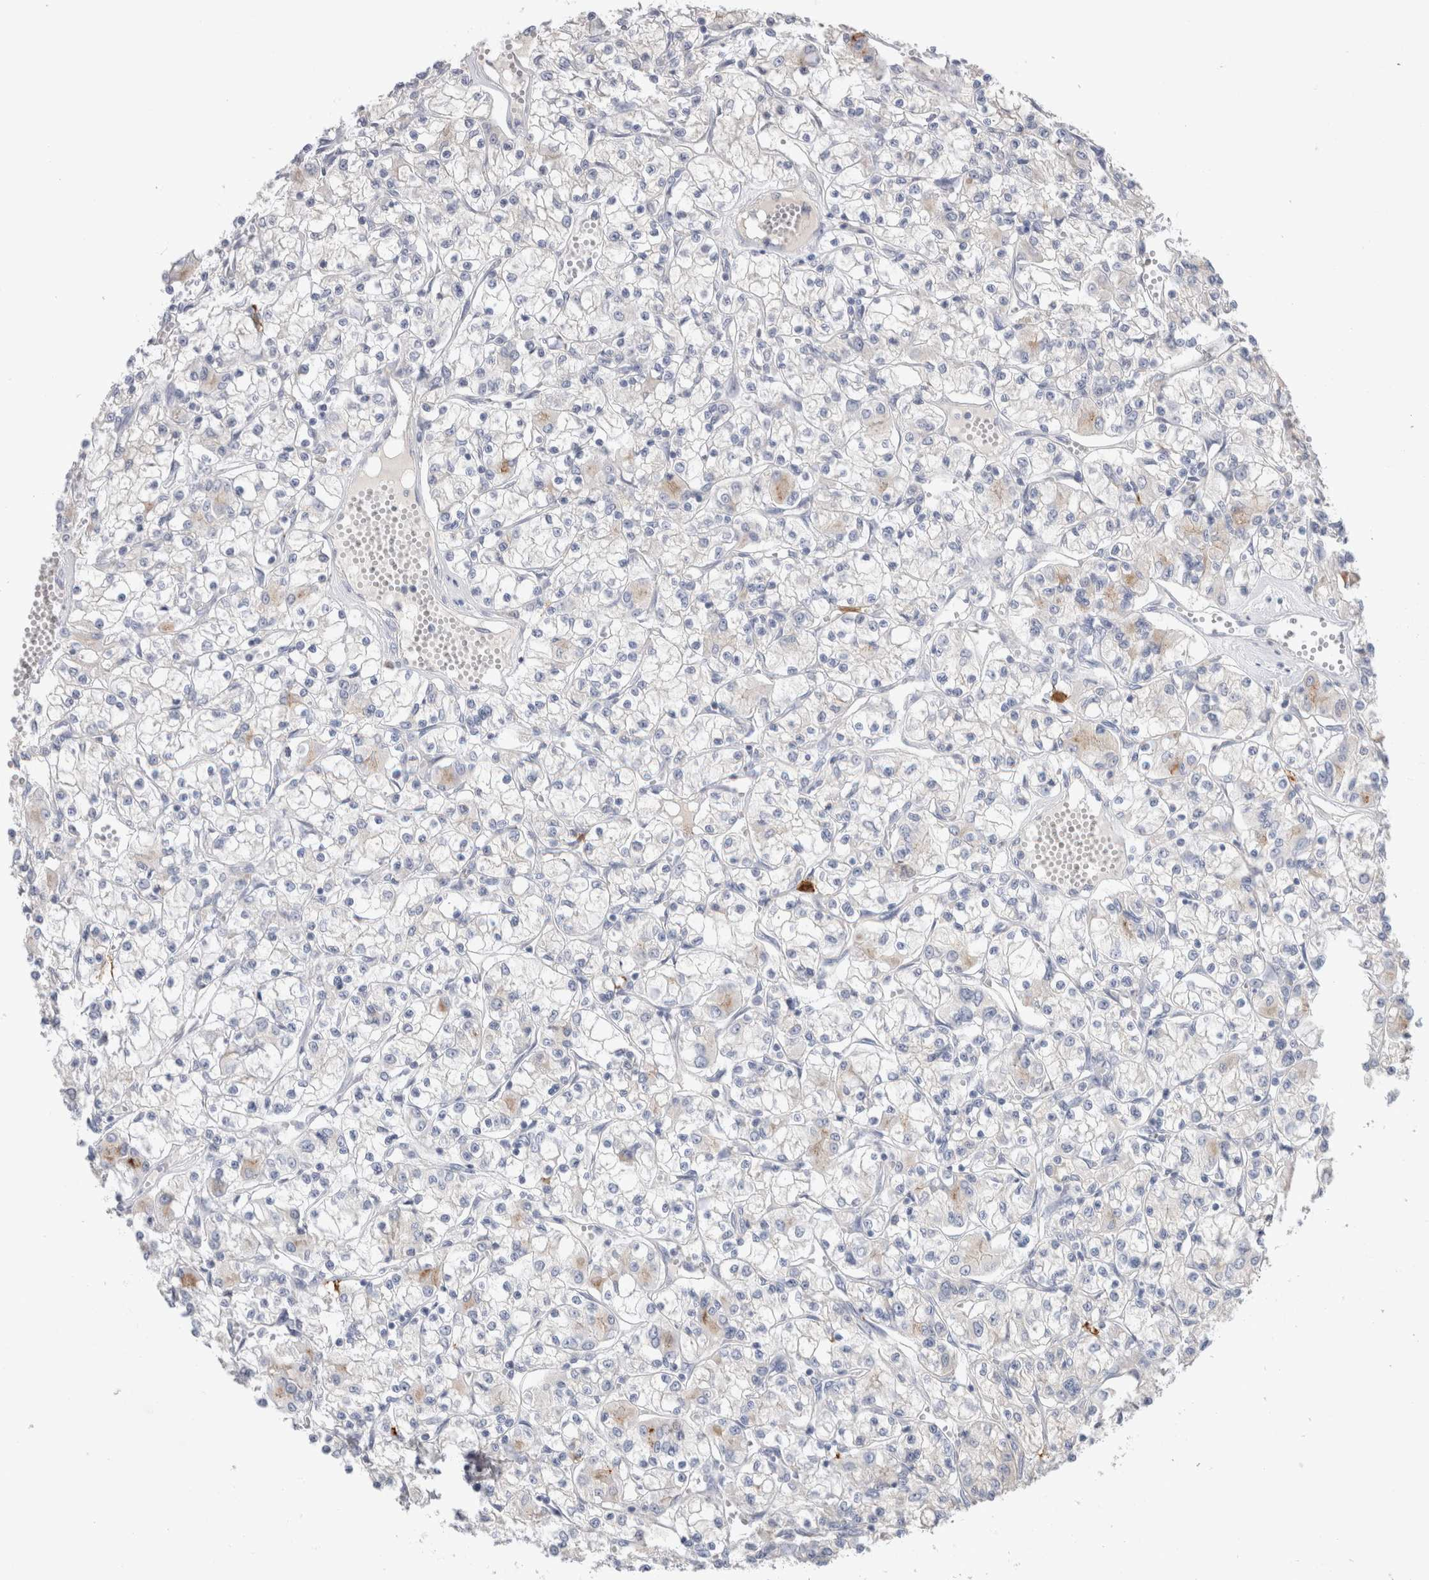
{"staining": {"intensity": "negative", "quantity": "none", "location": "none"}, "tissue": "renal cancer", "cell_type": "Tumor cells", "image_type": "cancer", "snomed": [{"axis": "morphology", "description": "Adenocarcinoma, NOS"}, {"axis": "topography", "description": "Kidney"}], "caption": "This photomicrograph is of renal cancer stained with immunohistochemistry (IHC) to label a protein in brown with the nuclei are counter-stained blue. There is no staining in tumor cells. (DAB IHC visualized using brightfield microscopy, high magnification).", "gene": "HPGDS", "patient": {"sex": "female", "age": 59}}